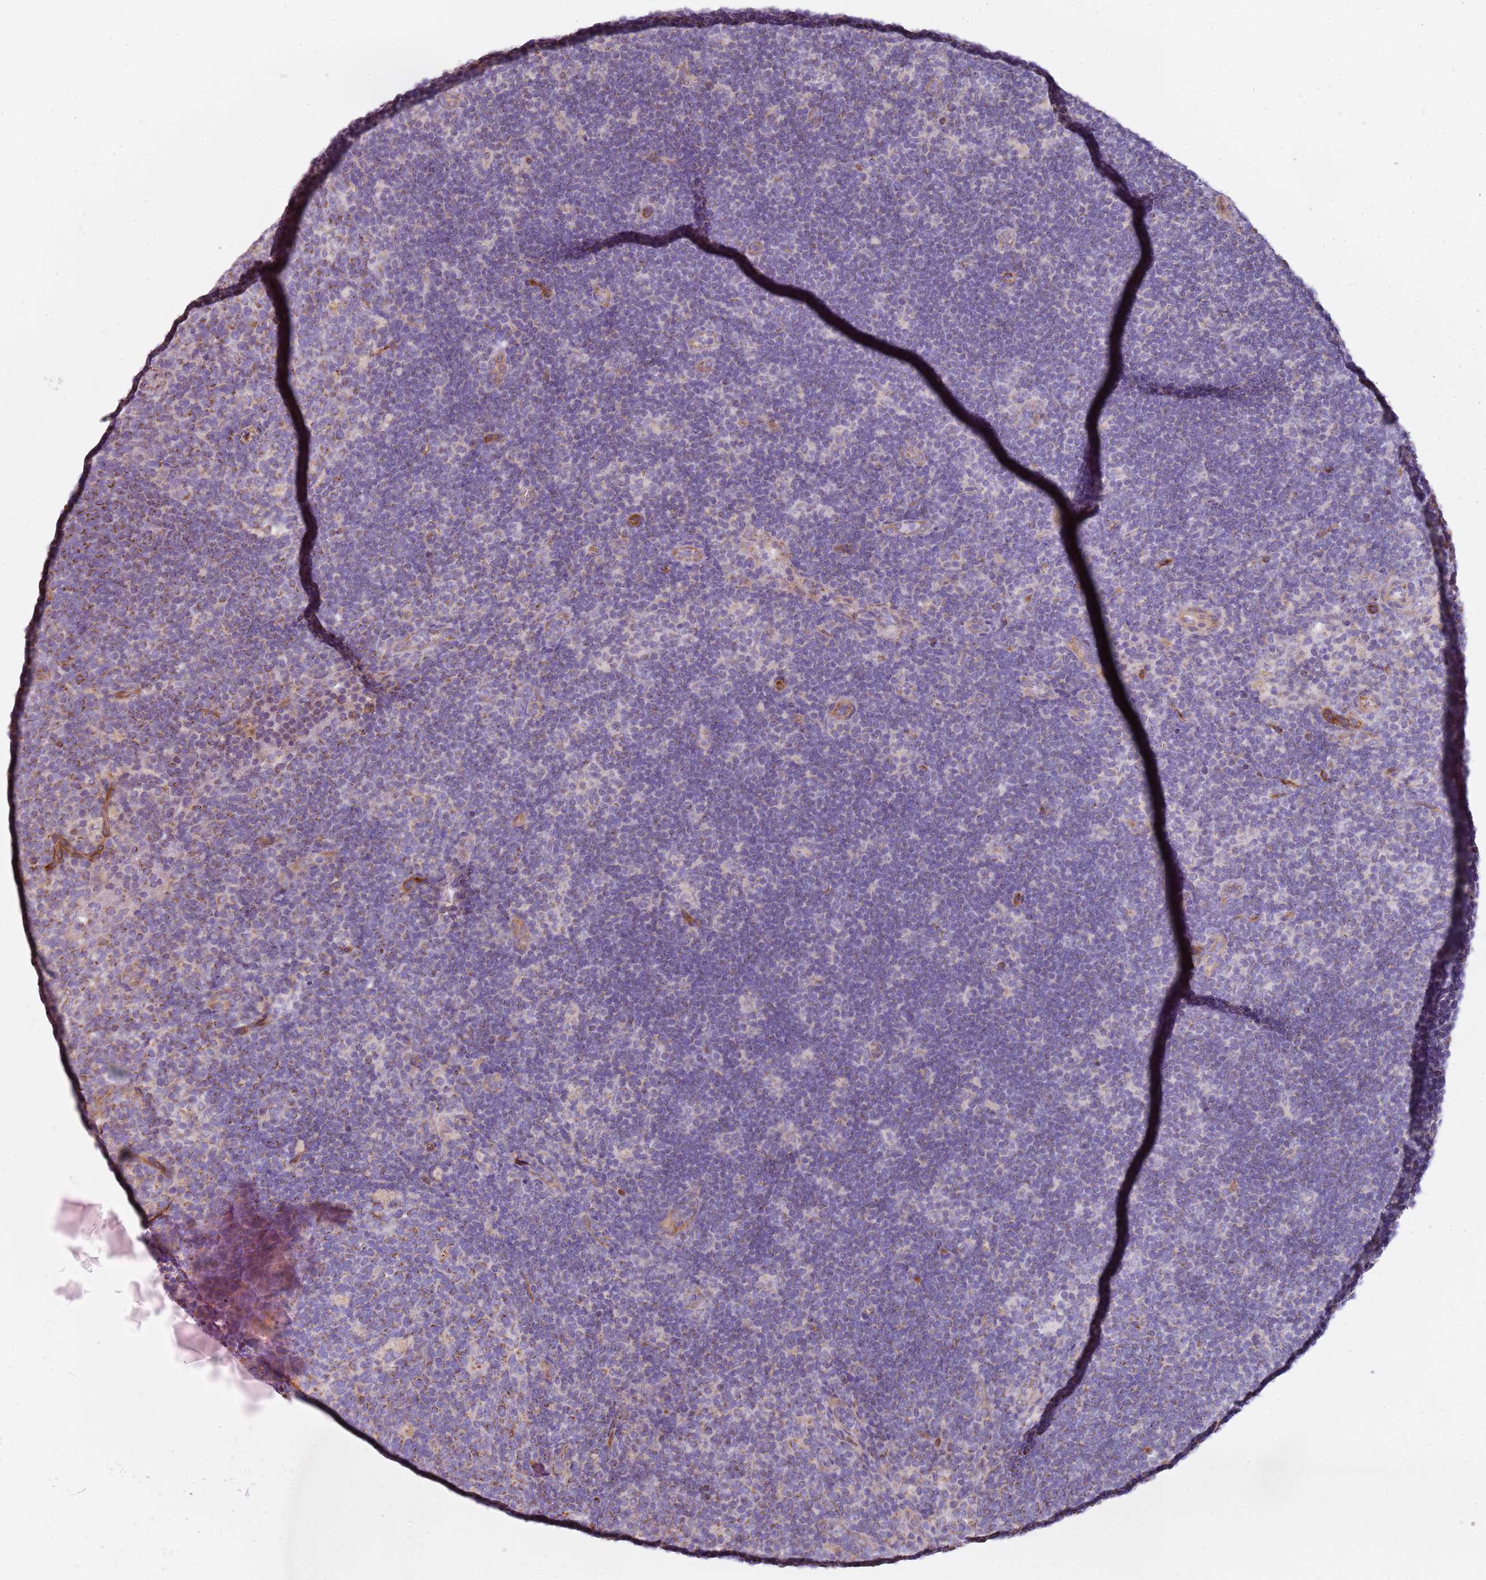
{"staining": {"intensity": "moderate", "quantity": "25%-75%", "location": "cytoplasmic/membranous"}, "tissue": "lymph node", "cell_type": "Germinal center cells", "image_type": "normal", "snomed": [{"axis": "morphology", "description": "Normal tissue, NOS"}, {"axis": "topography", "description": "Lymph node"}], "caption": "Immunohistochemistry (DAB (3,3'-diaminobenzidine)) staining of normal human lymph node reveals moderate cytoplasmic/membranous protein positivity in approximately 25%-75% of germinal center cells. The staining was performed using DAB, with brown indicating positive protein expression. Nuclei are stained blue with hematoxylin.", "gene": "ALS2", "patient": {"sex": "female", "age": 31}}